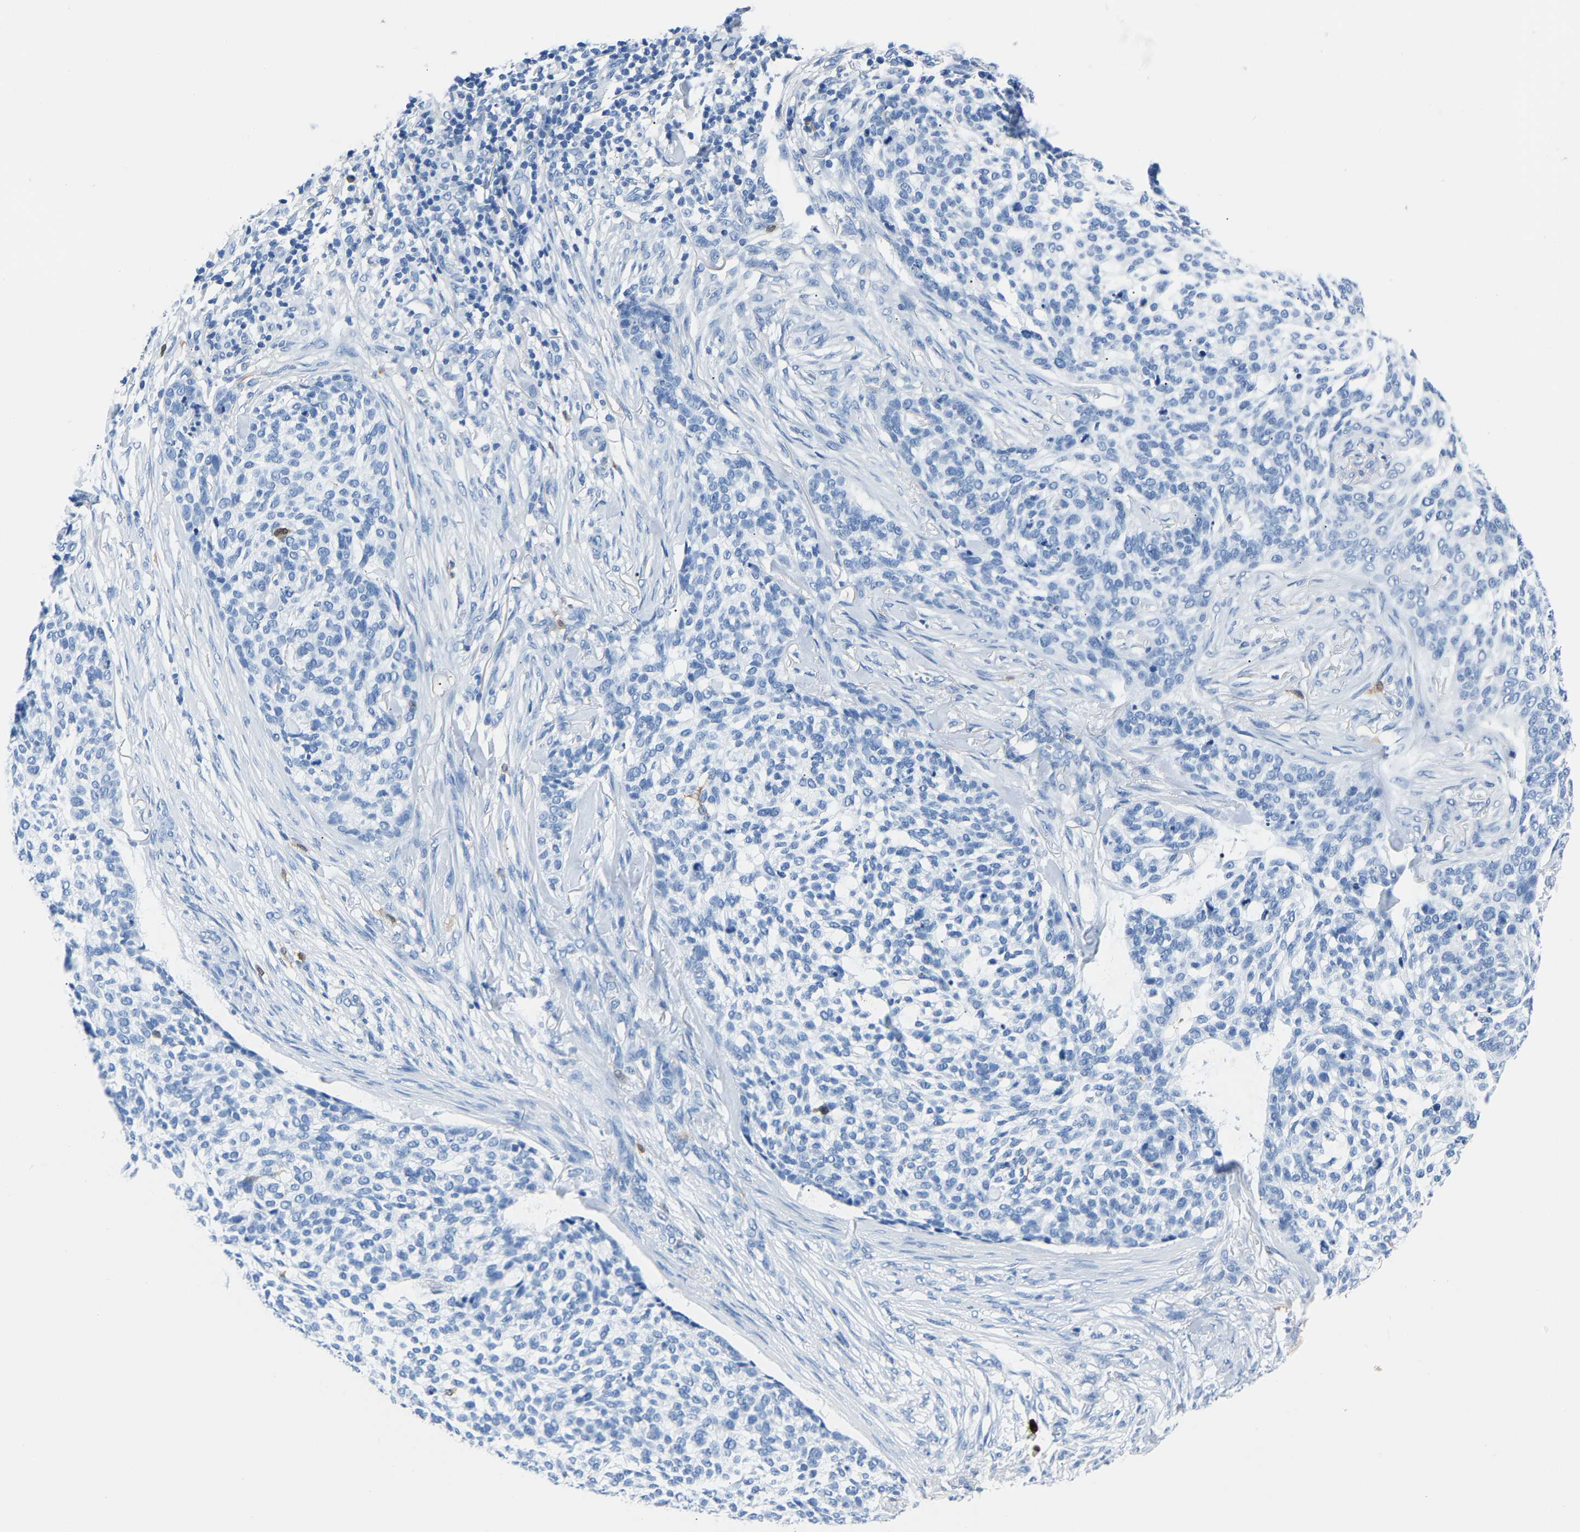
{"staining": {"intensity": "negative", "quantity": "none", "location": "none"}, "tissue": "skin cancer", "cell_type": "Tumor cells", "image_type": "cancer", "snomed": [{"axis": "morphology", "description": "Basal cell carcinoma"}, {"axis": "topography", "description": "Skin"}], "caption": "There is no significant expression in tumor cells of skin cancer (basal cell carcinoma). Nuclei are stained in blue.", "gene": "S100P", "patient": {"sex": "female", "age": 64}}